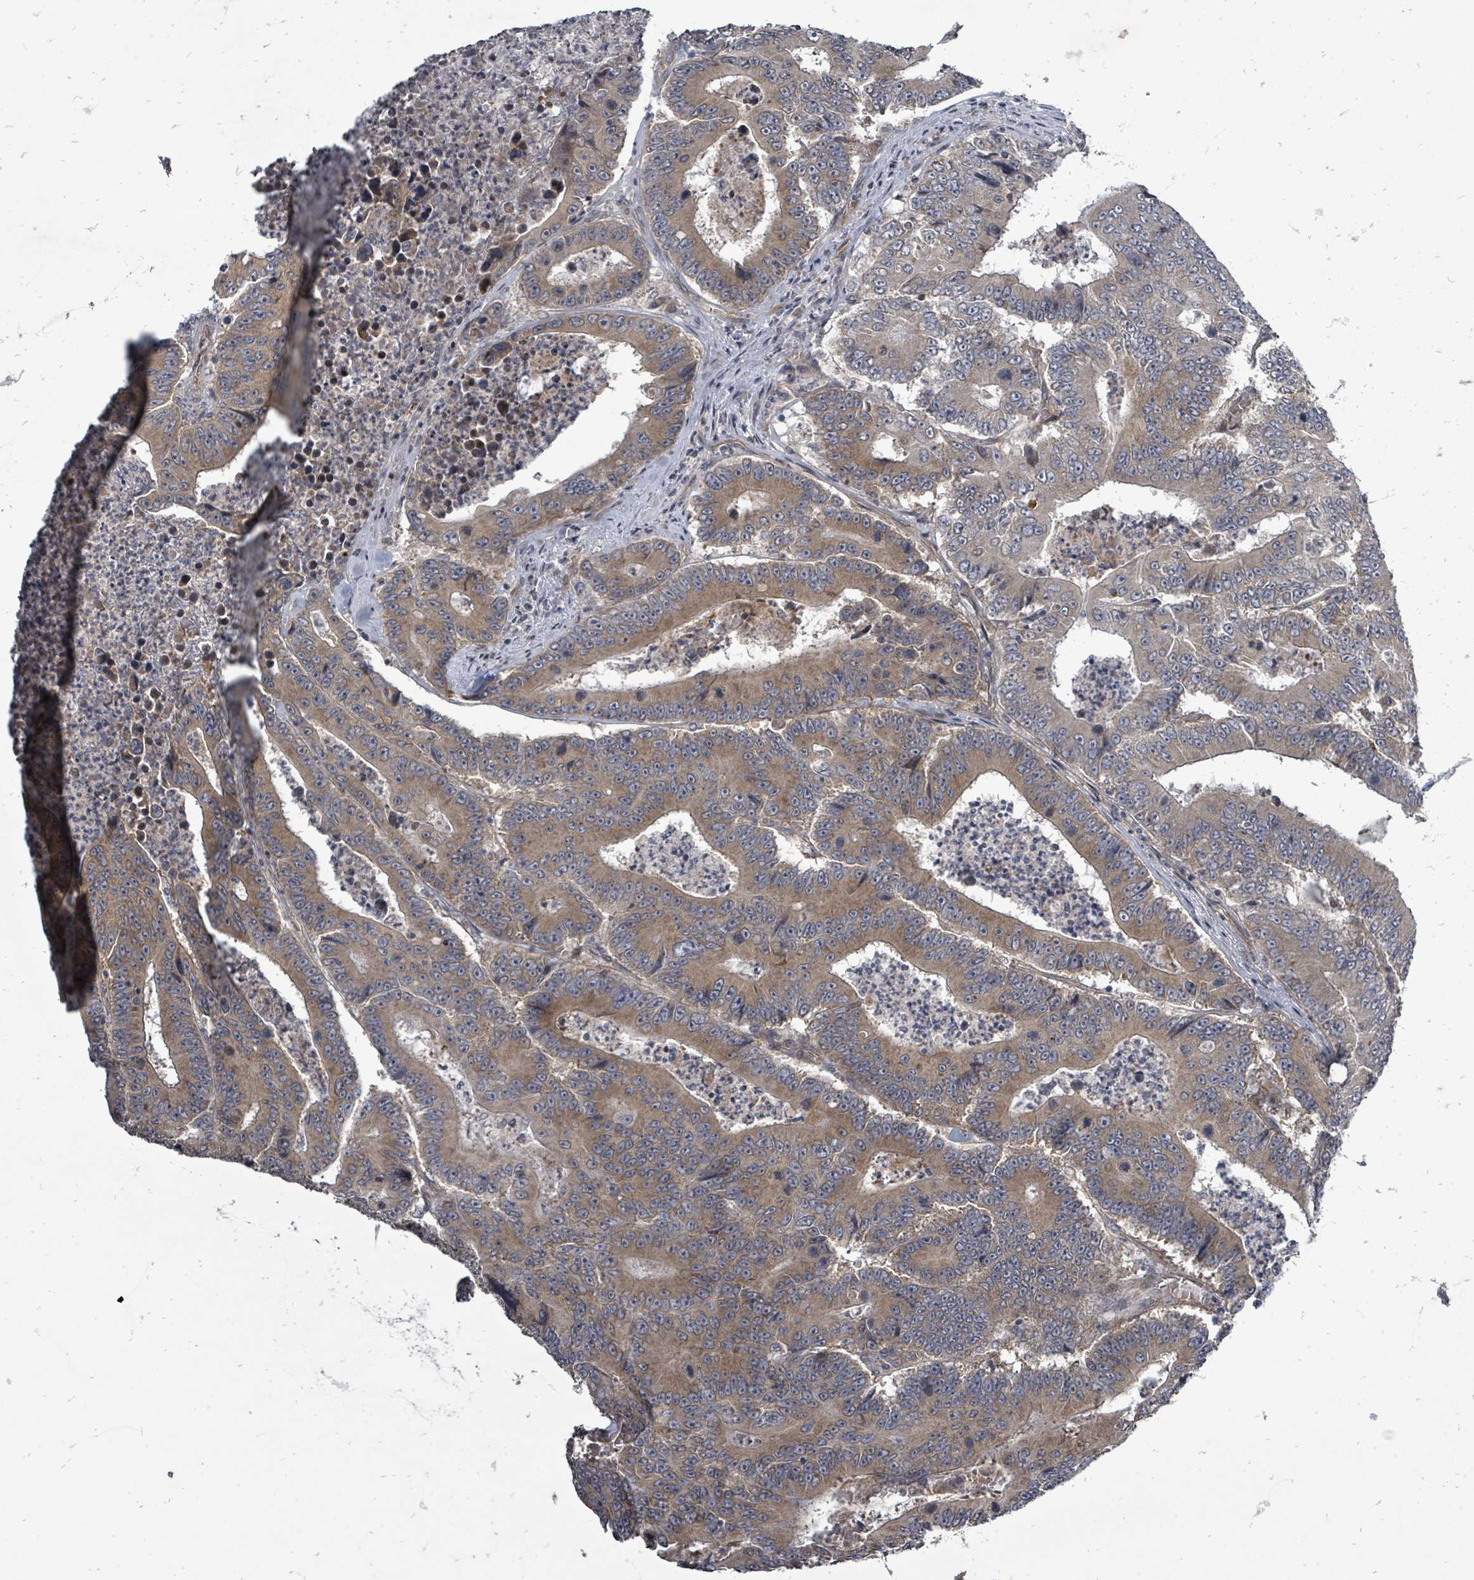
{"staining": {"intensity": "moderate", "quantity": ">75%", "location": "cytoplasmic/membranous"}, "tissue": "colorectal cancer", "cell_type": "Tumor cells", "image_type": "cancer", "snomed": [{"axis": "morphology", "description": "Adenocarcinoma, NOS"}, {"axis": "topography", "description": "Colon"}], "caption": "Colorectal cancer stained with immunohistochemistry exhibits moderate cytoplasmic/membranous positivity in approximately >75% of tumor cells.", "gene": "RALGAPB", "patient": {"sex": "male", "age": 83}}